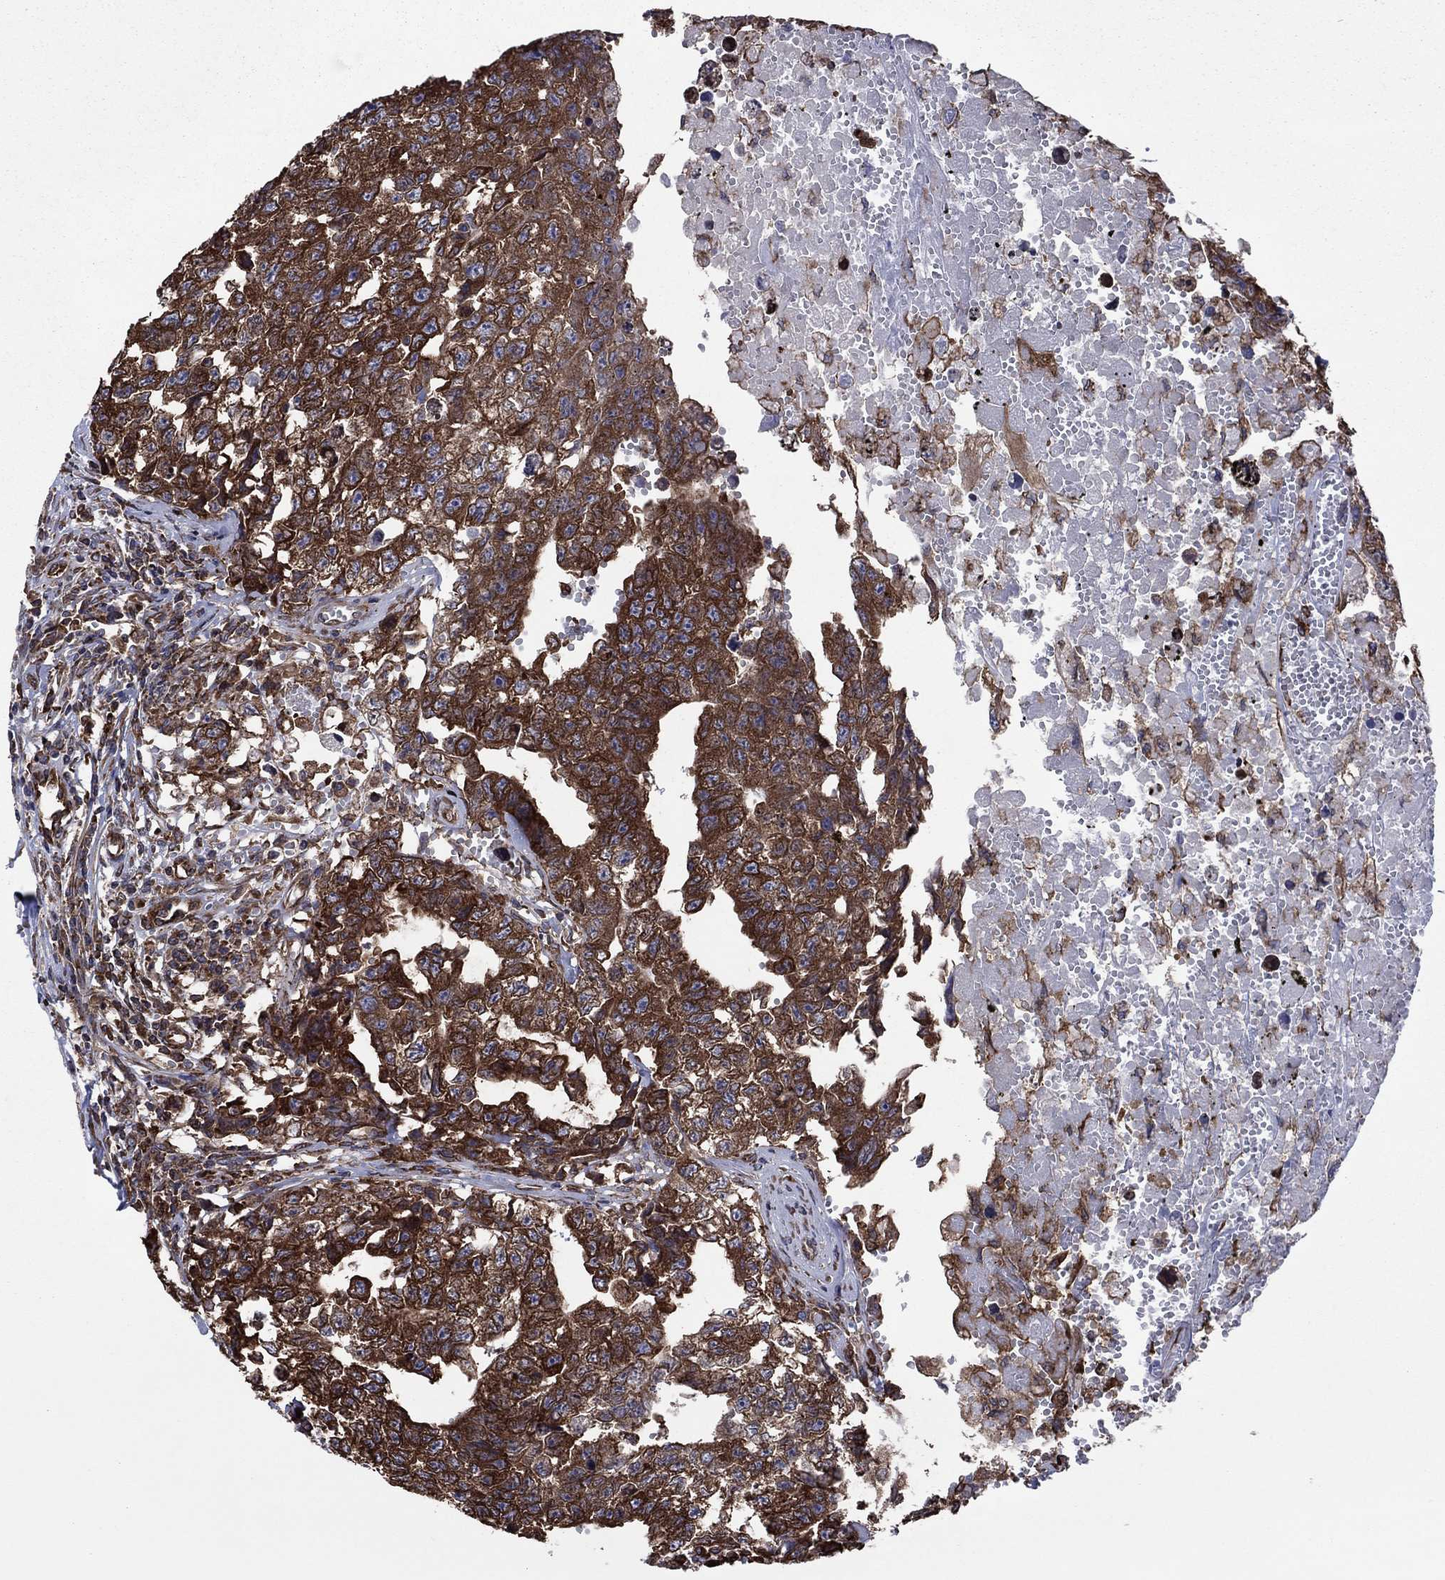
{"staining": {"intensity": "strong", "quantity": ">75%", "location": "cytoplasmic/membranous"}, "tissue": "testis cancer", "cell_type": "Tumor cells", "image_type": "cancer", "snomed": [{"axis": "morphology", "description": "Seminoma, NOS"}, {"axis": "morphology", "description": "Carcinoma, Embryonal, NOS"}, {"axis": "topography", "description": "Testis"}], "caption": "Human testis cancer stained with a protein marker shows strong staining in tumor cells.", "gene": "YBX1", "patient": {"sex": "male", "age": 22}}